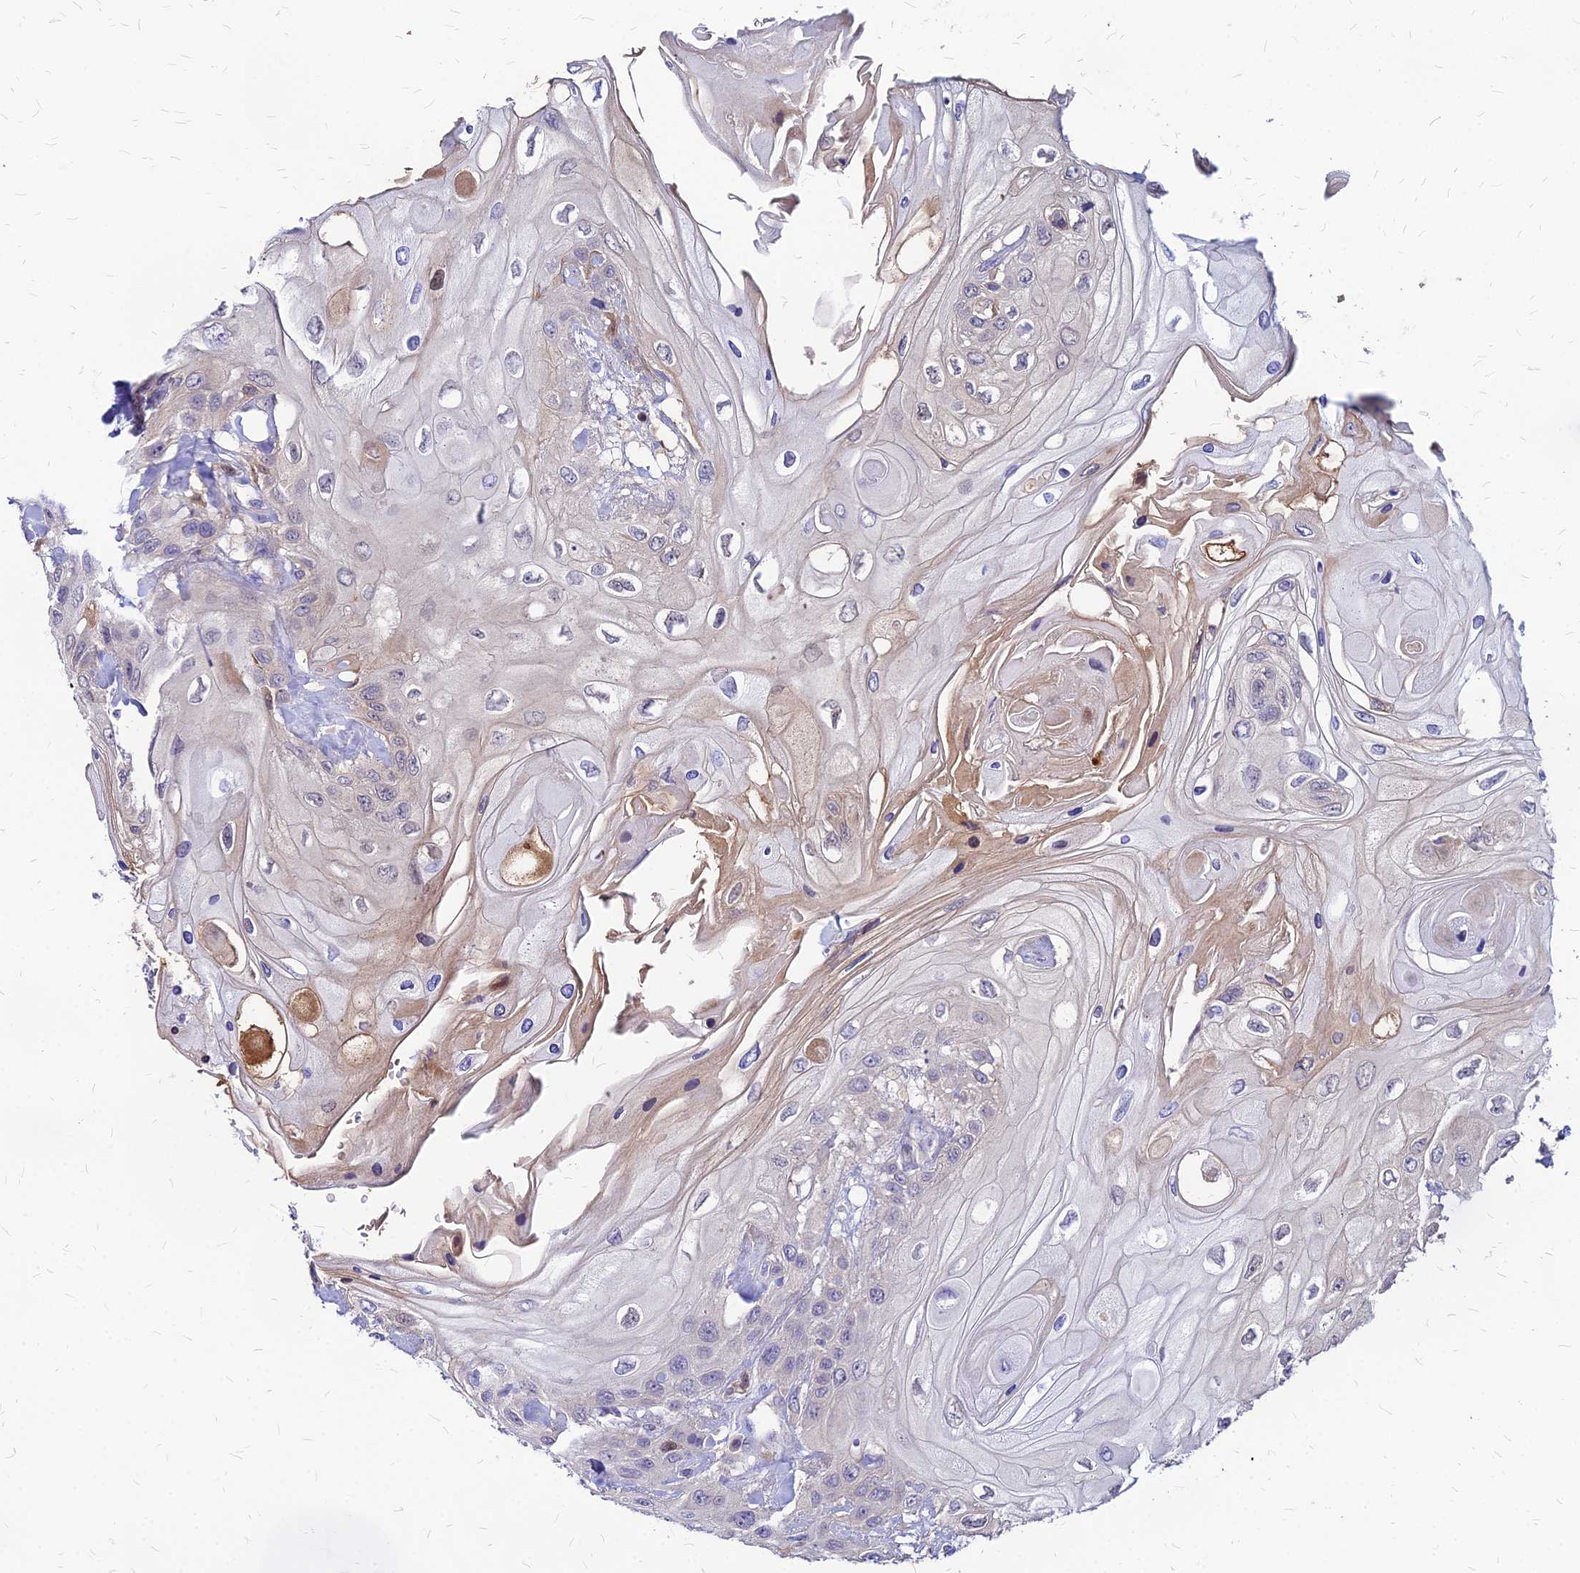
{"staining": {"intensity": "moderate", "quantity": "<25%", "location": "cytoplasmic/membranous"}, "tissue": "head and neck cancer", "cell_type": "Tumor cells", "image_type": "cancer", "snomed": [{"axis": "morphology", "description": "Squamous cell carcinoma, NOS"}, {"axis": "topography", "description": "Head-Neck"}], "caption": "Head and neck squamous cell carcinoma was stained to show a protein in brown. There is low levels of moderate cytoplasmic/membranous expression in about <25% of tumor cells.", "gene": "ACSM6", "patient": {"sex": "female", "age": 43}}